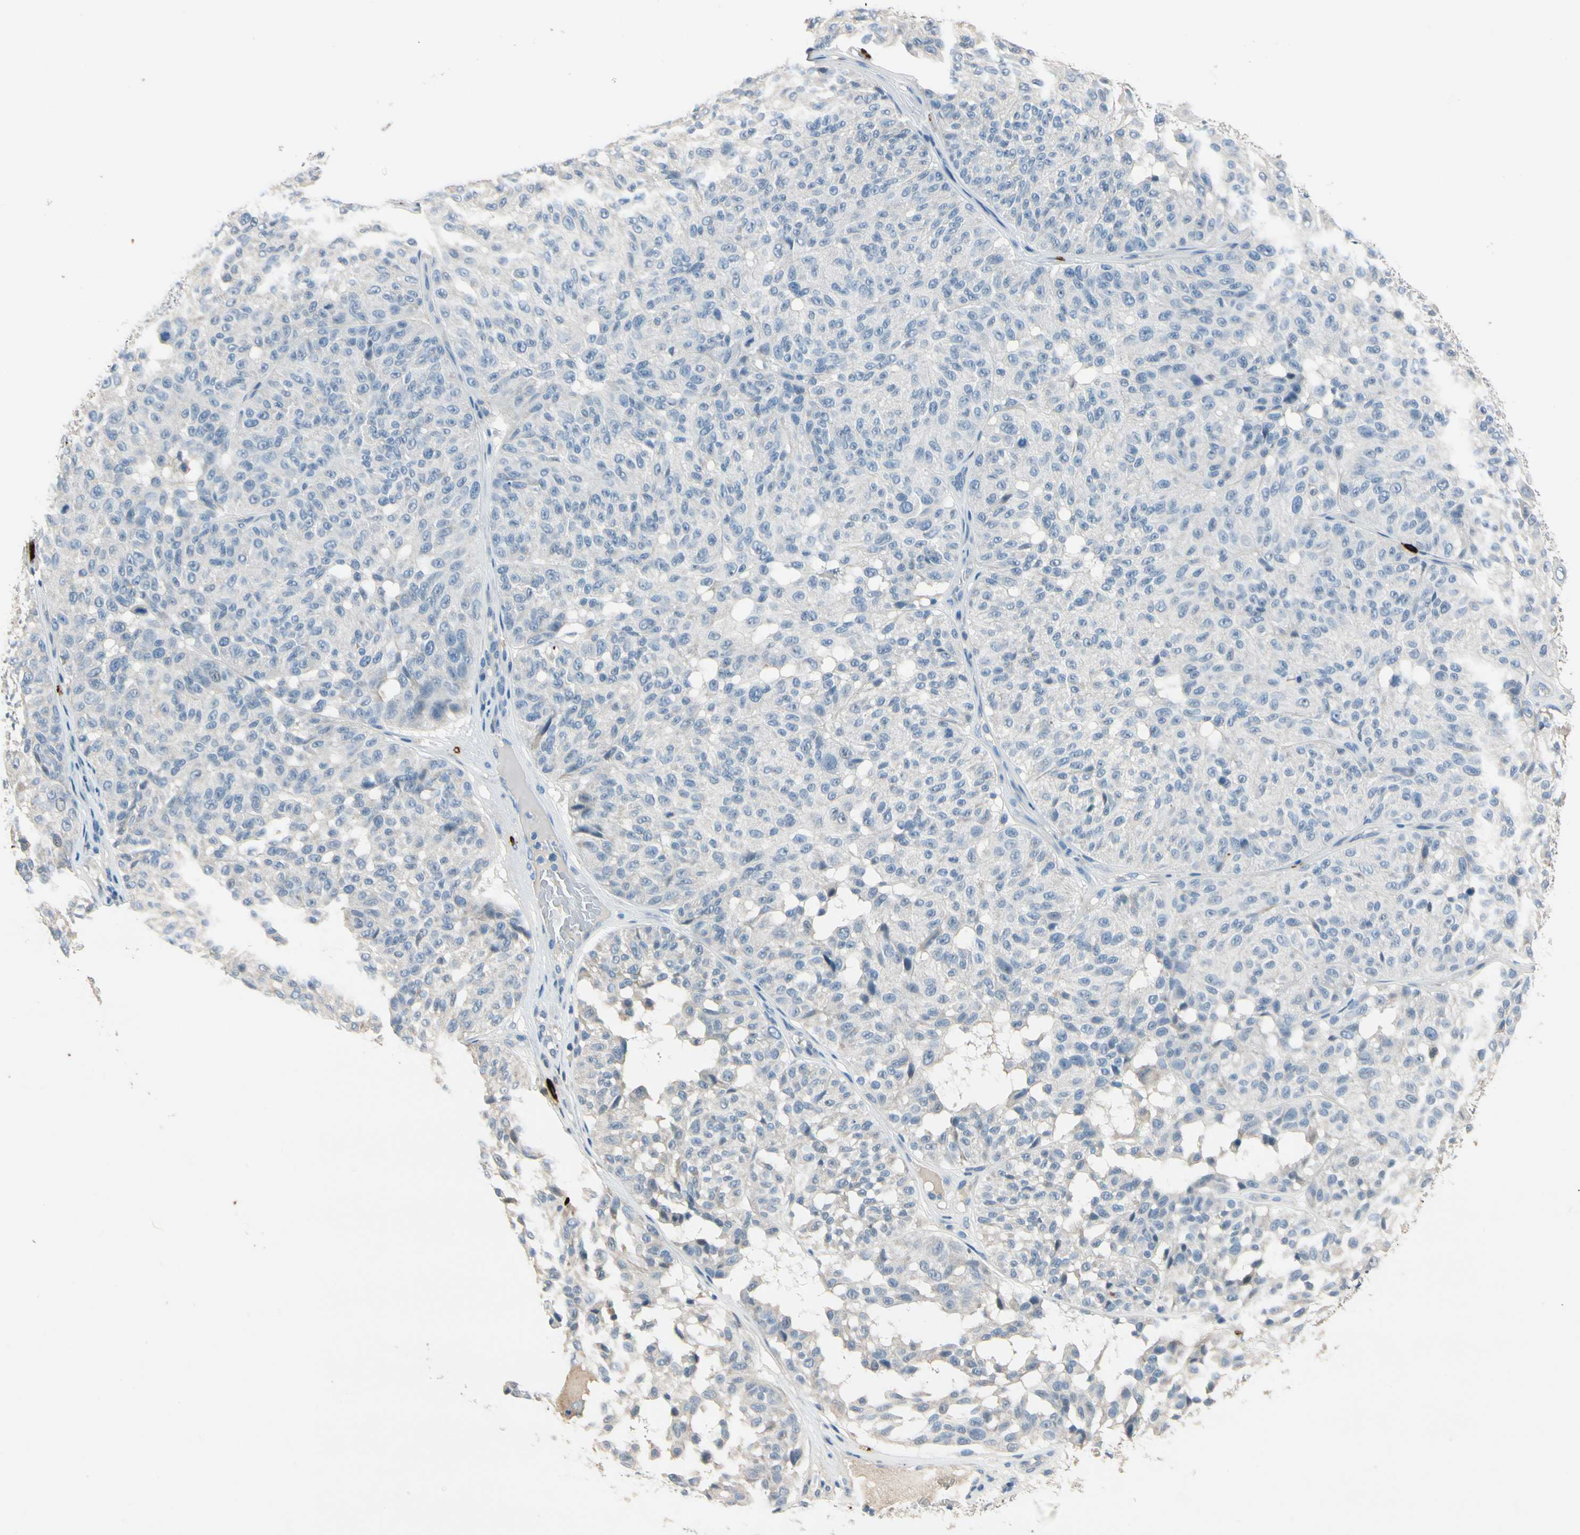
{"staining": {"intensity": "negative", "quantity": "none", "location": "none"}, "tissue": "melanoma", "cell_type": "Tumor cells", "image_type": "cancer", "snomed": [{"axis": "morphology", "description": "Malignant melanoma, NOS"}, {"axis": "topography", "description": "Skin"}], "caption": "The histopathology image demonstrates no staining of tumor cells in malignant melanoma.", "gene": "CPA3", "patient": {"sex": "female", "age": 46}}